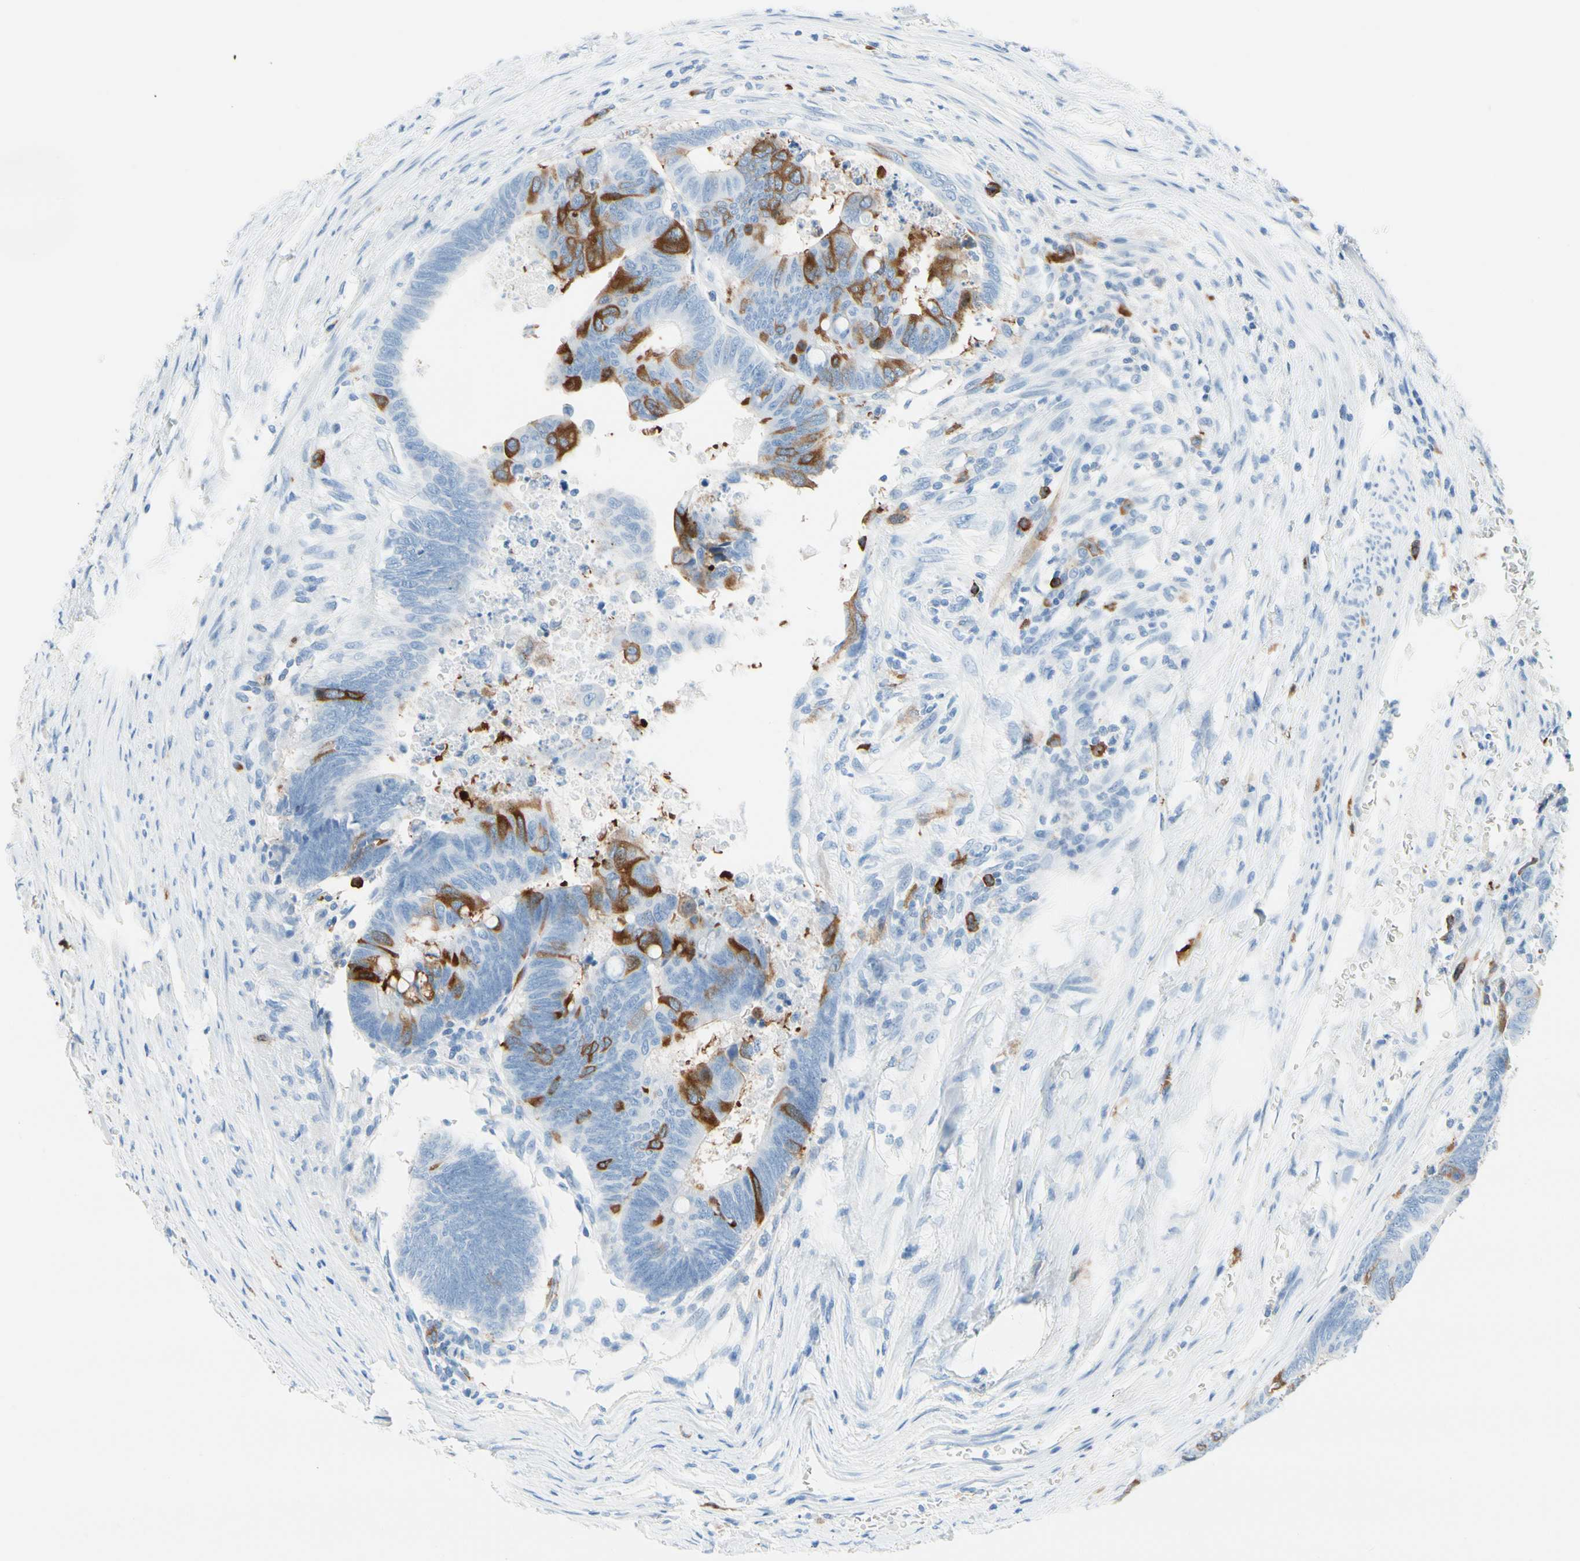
{"staining": {"intensity": "moderate", "quantity": "25%-75%", "location": "cytoplasmic/membranous"}, "tissue": "colorectal cancer", "cell_type": "Tumor cells", "image_type": "cancer", "snomed": [{"axis": "morphology", "description": "Normal tissue, NOS"}, {"axis": "morphology", "description": "Adenocarcinoma, NOS"}, {"axis": "topography", "description": "Rectum"}, {"axis": "topography", "description": "Peripheral nerve tissue"}], "caption": "The photomicrograph reveals immunohistochemical staining of adenocarcinoma (colorectal). There is moderate cytoplasmic/membranous positivity is appreciated in about 25%-75% of tumor cells. (DAB (3,3'-diaminobenzidine) IHC with brightfield microscopy, high magnification).", "gene": "TACC3", "patient": {"sex": "male", "age": 92}}